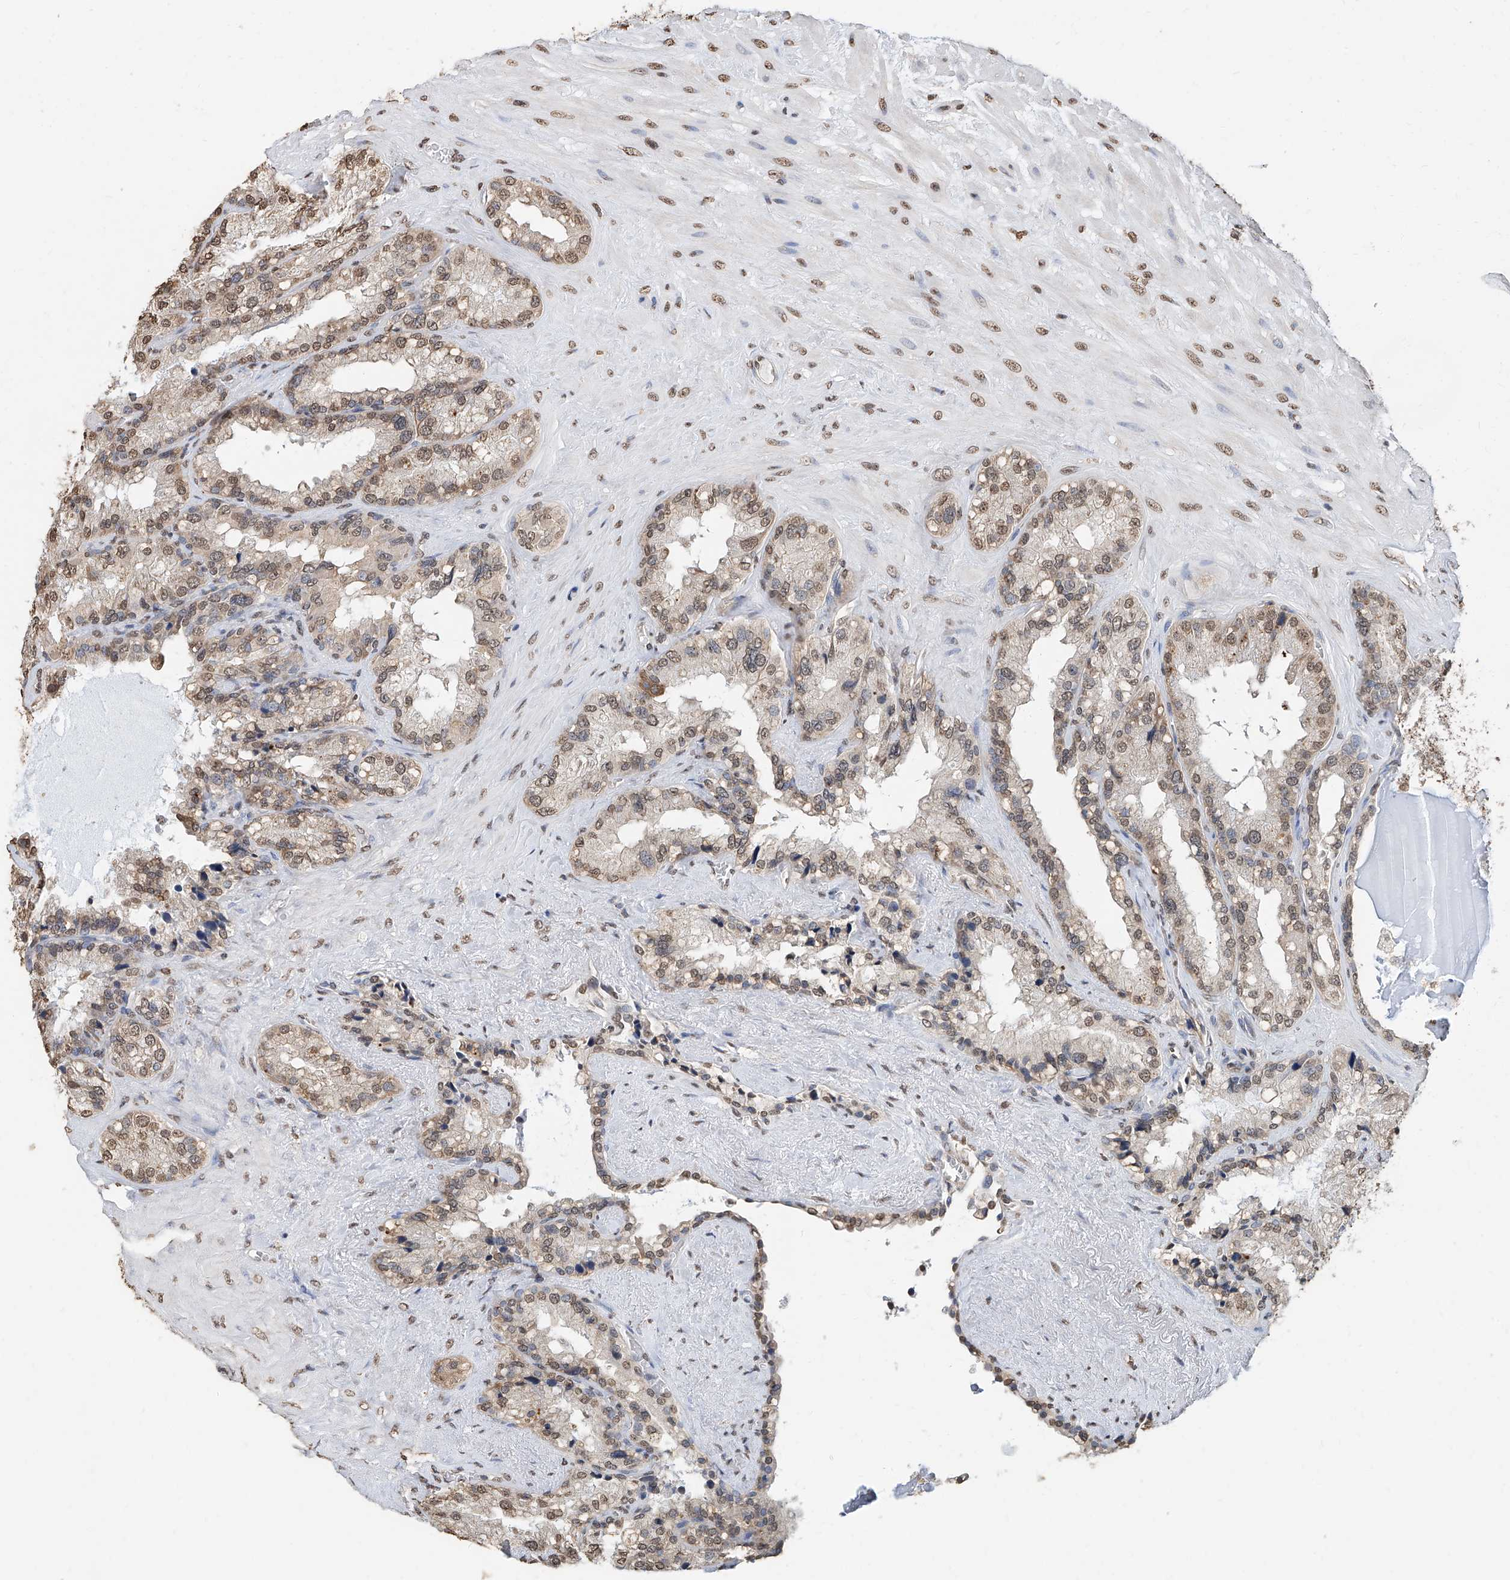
{"staining": {"intensity": "moderate", "quantity": ">75%", "location": "nuclear"}, "tissue": "seminal vesicle", "cell_type": "Glandular cells", "image_type": "normal", "snomed": [{"axis": "morphology", "description": "Normal tissue, NOS"}, {"axis": "topography", "description": "Prostate"}, {"axis": "topography", "description": "Seminal veicle"}], "caption": "IHC (DAB) staining of benign seminal vesicle shows moderate nuclear protein positivity in approximately >75% of glandular cells.", "gene": "RP9", "patient": {"sex": "male", "age": 68}}